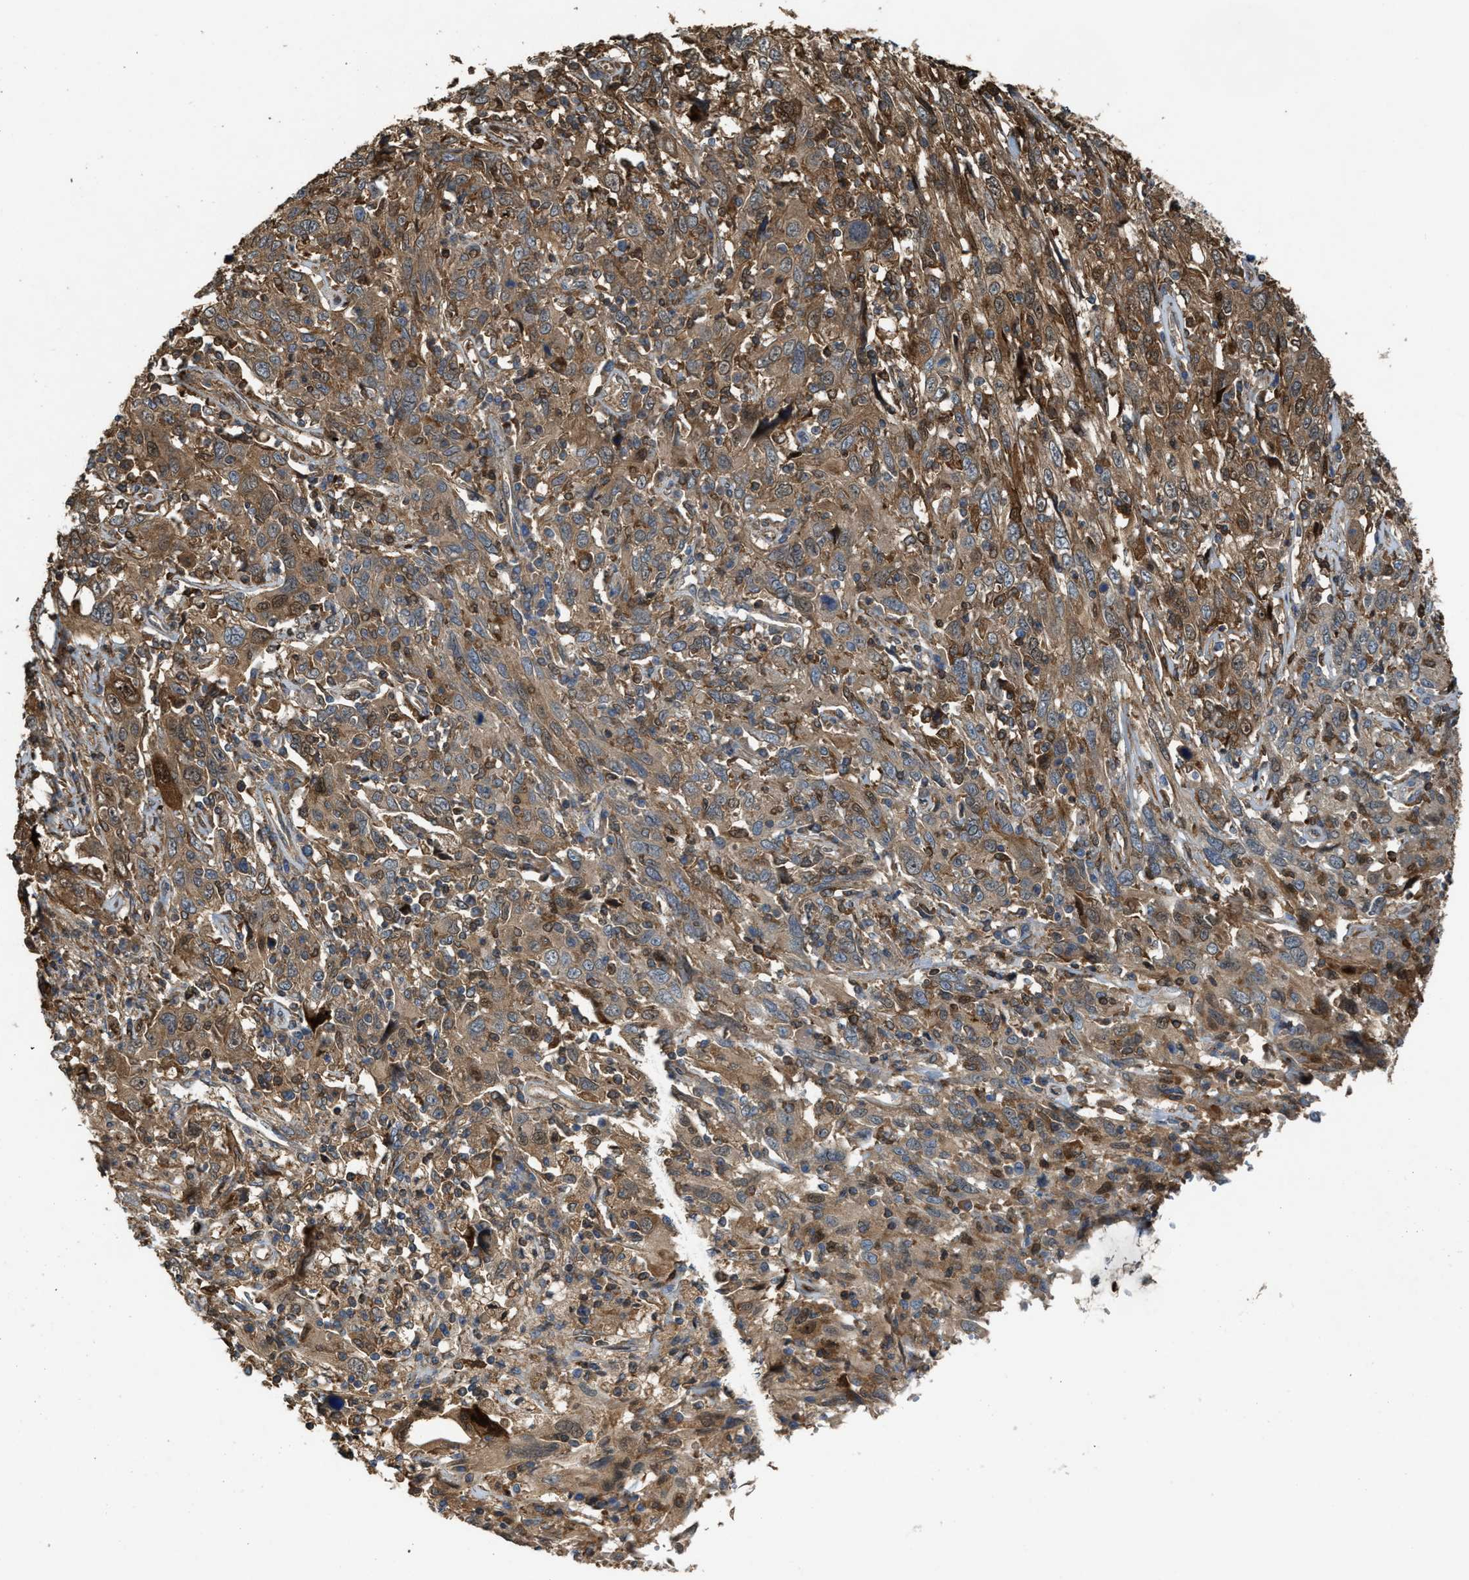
{"staining": {"intensity": "moderate", "quantity": ">75%", "location": "cytoplasmic/membranous"}, "tissue": "cervical cancer", "cell_type": "Tumor cells", "image_type": "cancer", "snomed": [{"axis": "morphology", "description": "Squamous cell carcinoma, NOS"}, {"axis": "topography", "description": "Cervix"}], "caption": "This histopathology image shows cervical squamous cell carcinoma stained with immunohistochemistry to label a protein in brown. The cytoplasmic/membranous of tumor cells show moderate positivity for the protein. Nuclei are counter-stained blue.", "gene": "SERPINB5", "patient": {"sex": "female", "age": 46}}